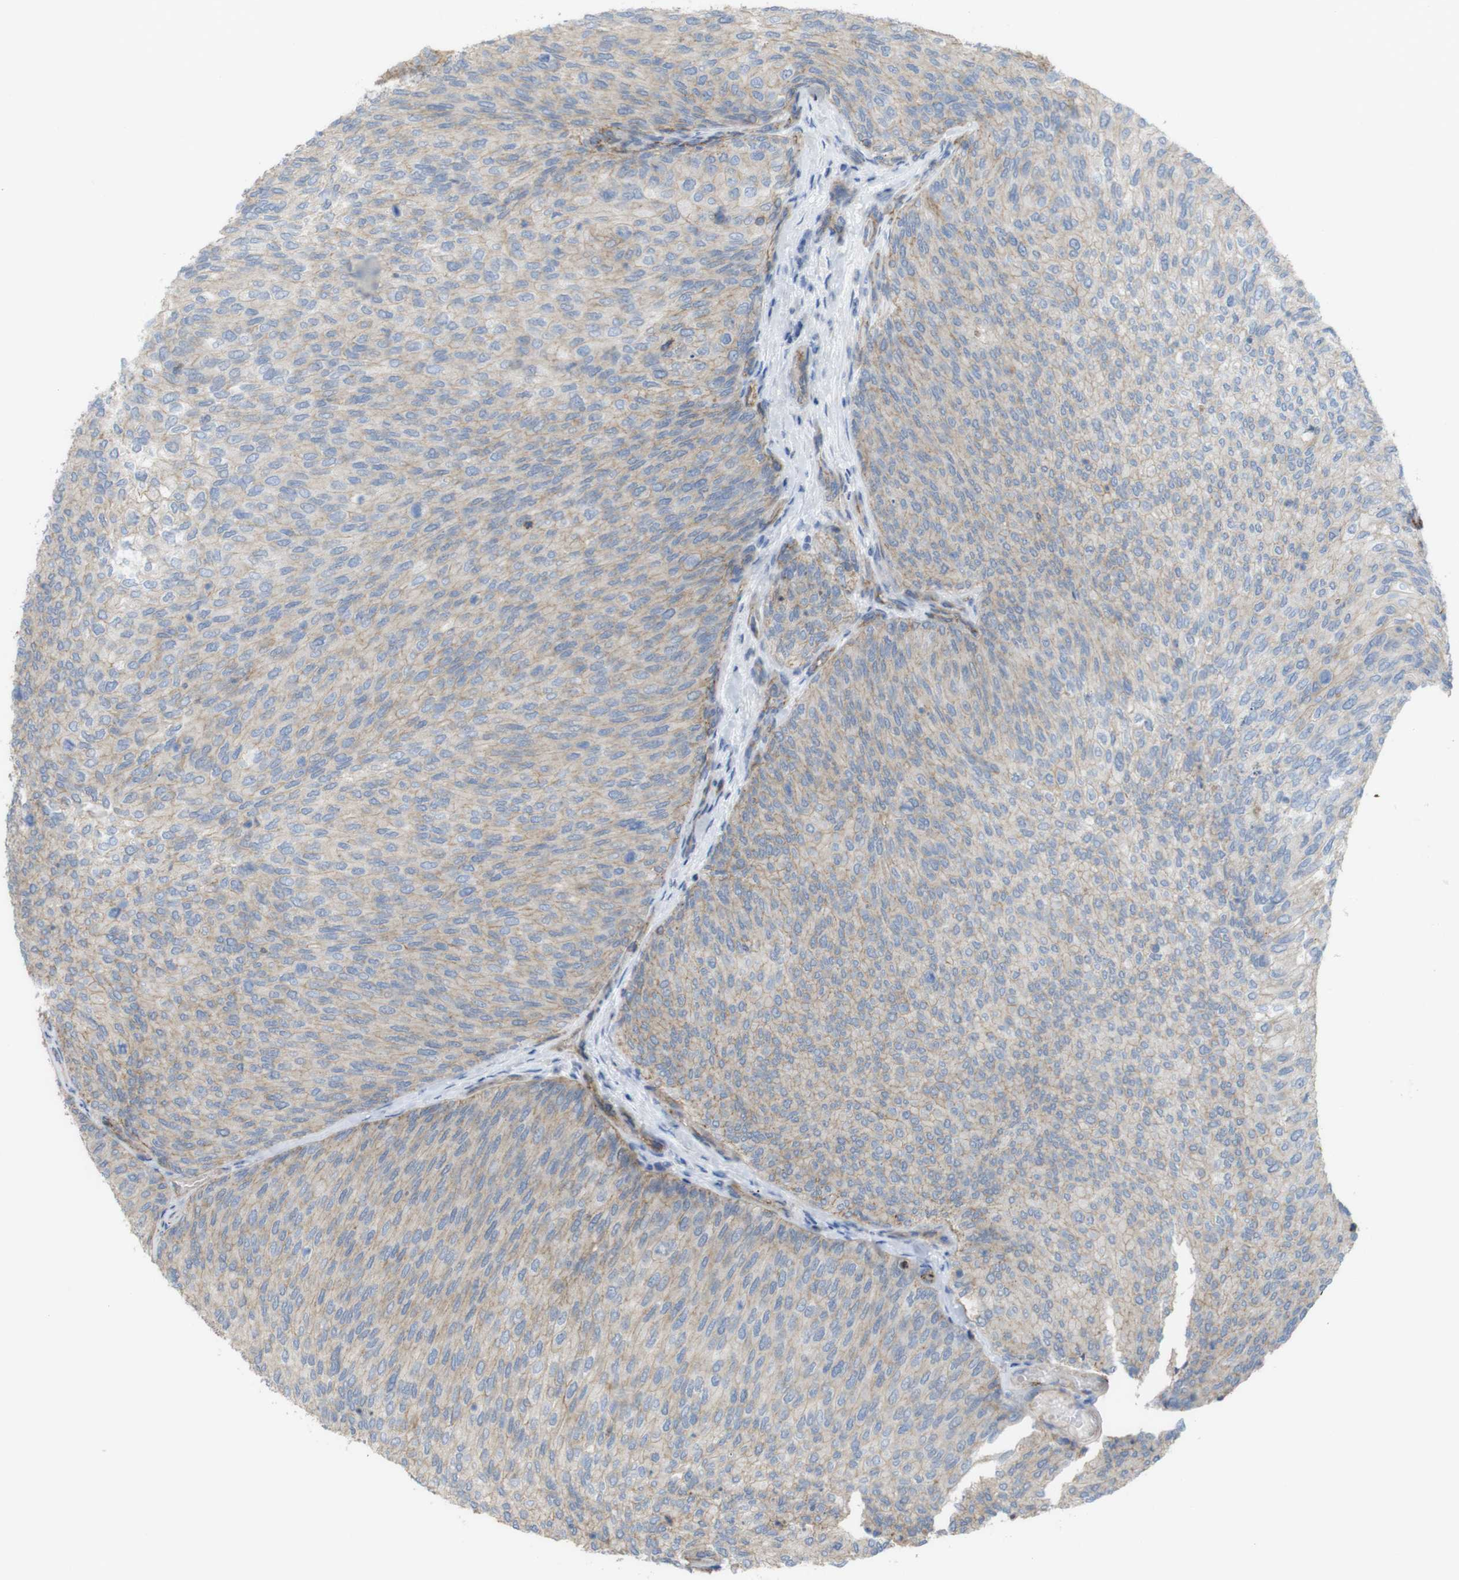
{"staining": {"intensity": "weak", "quantity": ">75%", "location": "cytoplasmic/membranous"}, "tissue": "urothelial cancer", "cell_type": "Tumor cells", "image_type": "cancer", "snomed": [{"axis": "morphology", "description": "Urothelial carcinoma, Low grade"}, {"axis": "topography", "description": "Urinary bladder"}], "caption": "There is low levels of weak cytoplasmic/membranous positivity in tumor cells of urothelial carcinoma (low-grade), as demonstrated by immunohistochemical staining (brown color).", "gene": "PREX2", "patient": {"sex": "female", "age": 79}}